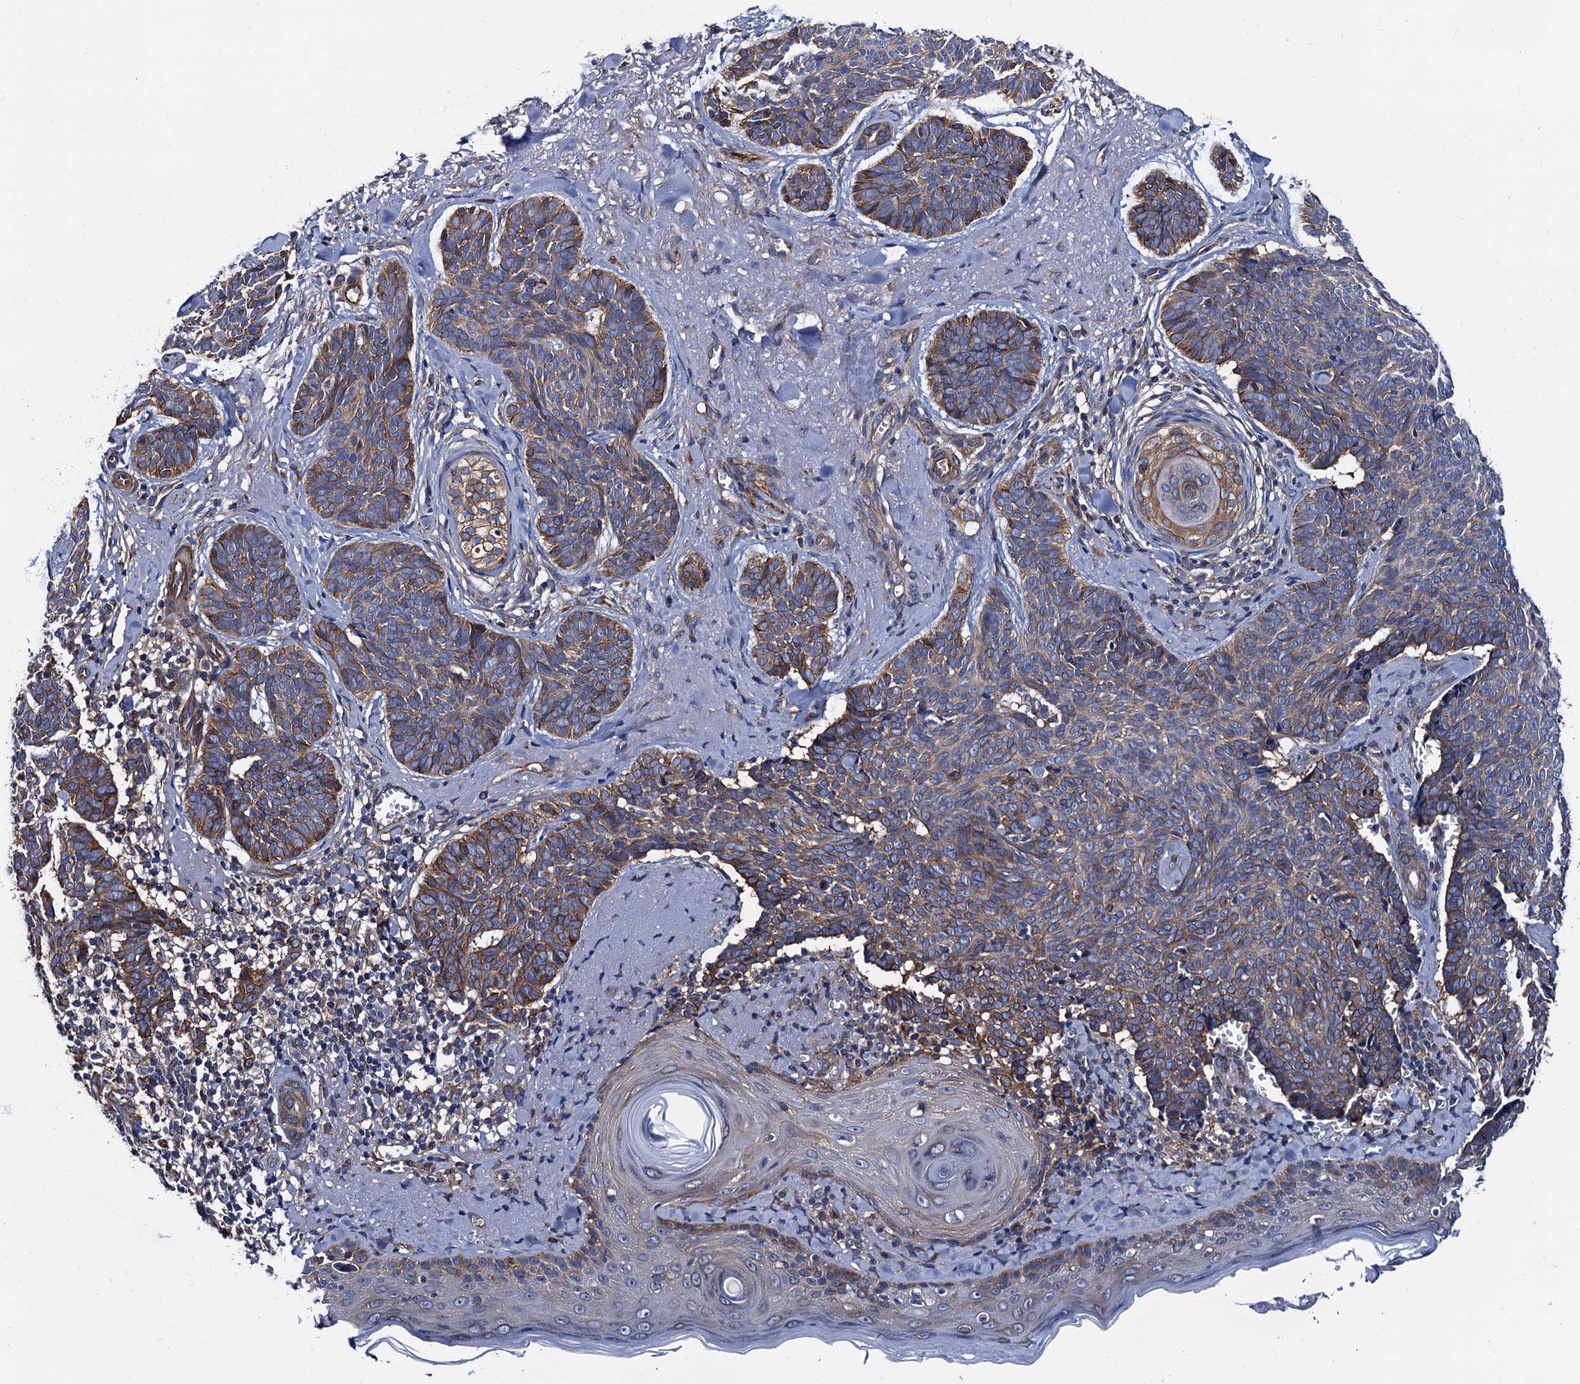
{"staining": {"intensity": "moderate", "quantity": ">75%", "location": "cytoplasmic/membranous"}, "tissue": "skin cancer", "cell_type": "Tumor cells", "image_type": "cancer", "snomed": [{"axis": "morphology", "description": "Basal cell carcinoma"}, {"axis": "topography", "description": "Skin"}], "caption": "A photomicrograph of human skin cancer (basal cell carcinoma) stained for a protein displays moderate cytoplasmic/membranous brown staining in tumor cells.", "gene": "ZDHHC18", "patient": {"sex": "female", "age": 74}}